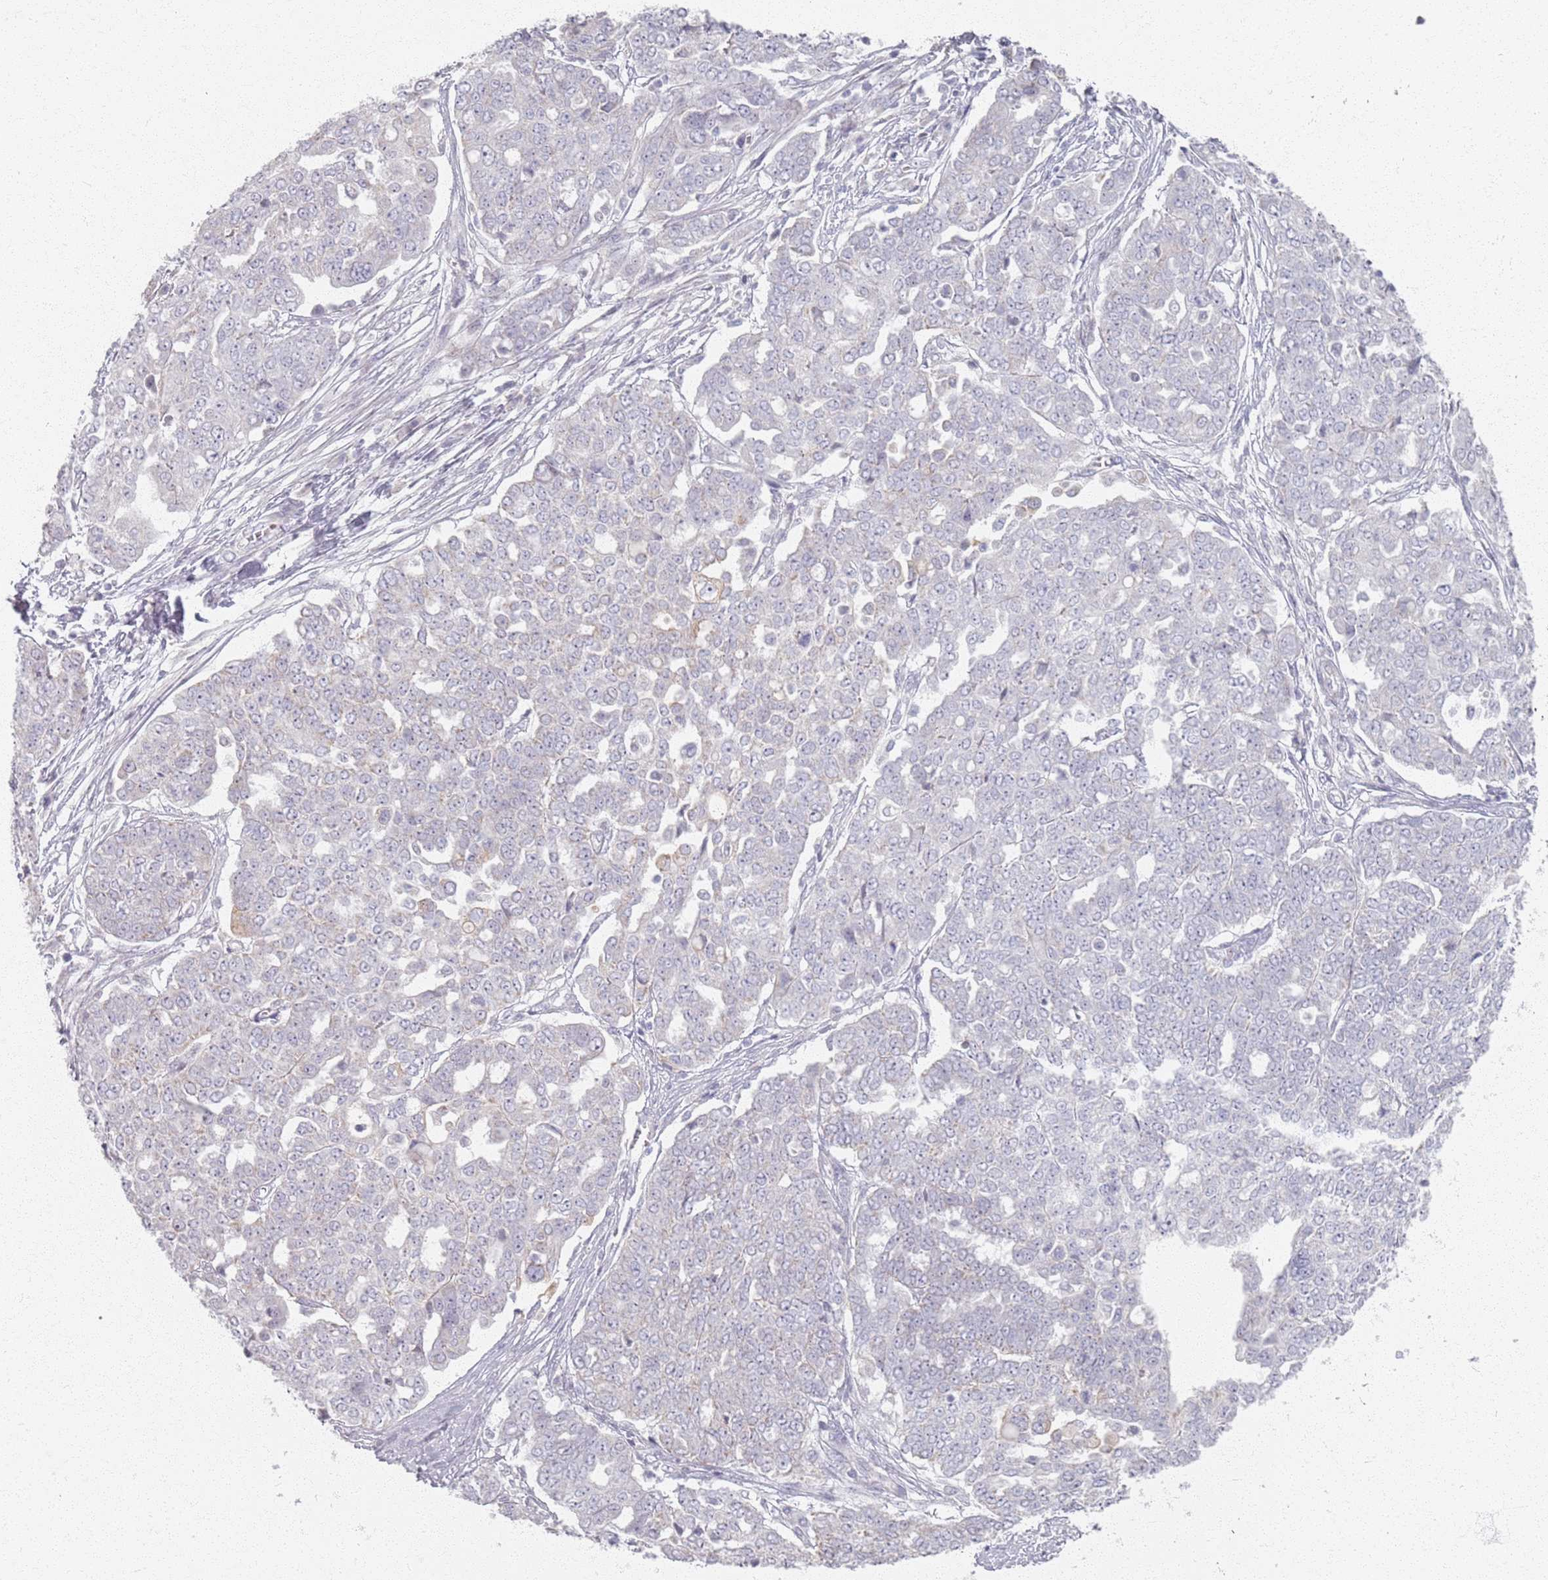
{"staining": {"intensity": "negative", "quantity": "none", "location": "none"}, "tissue": "ovarian cancer", "cell_type": "Tumor cells", "image_type": "cancer", "snomed": [{"axis": "morphology", "description": "Cystadenocarcinoma, serous, NOS"}, {"axis": "topography", "description": "Soft tissue"}, {"axis": "topography", "description": "Ovary"}], "caption": "Immunohistochemistry image of neoplastic tissue: human ovarian serous cystadenocarcinoma stained with DAB (3,3'-diaminobenzidine) shows no significant protein expression in tumor cells. The staining was performed using DAB (3,3'-diaminobenzidine) to visualize the protein expression in brown, while the nuclei were stained in blue with hematoxylin (Magnification: 20x).", "gene": "PKD2L2", "patient": {"sex": "female", "age": 57}}